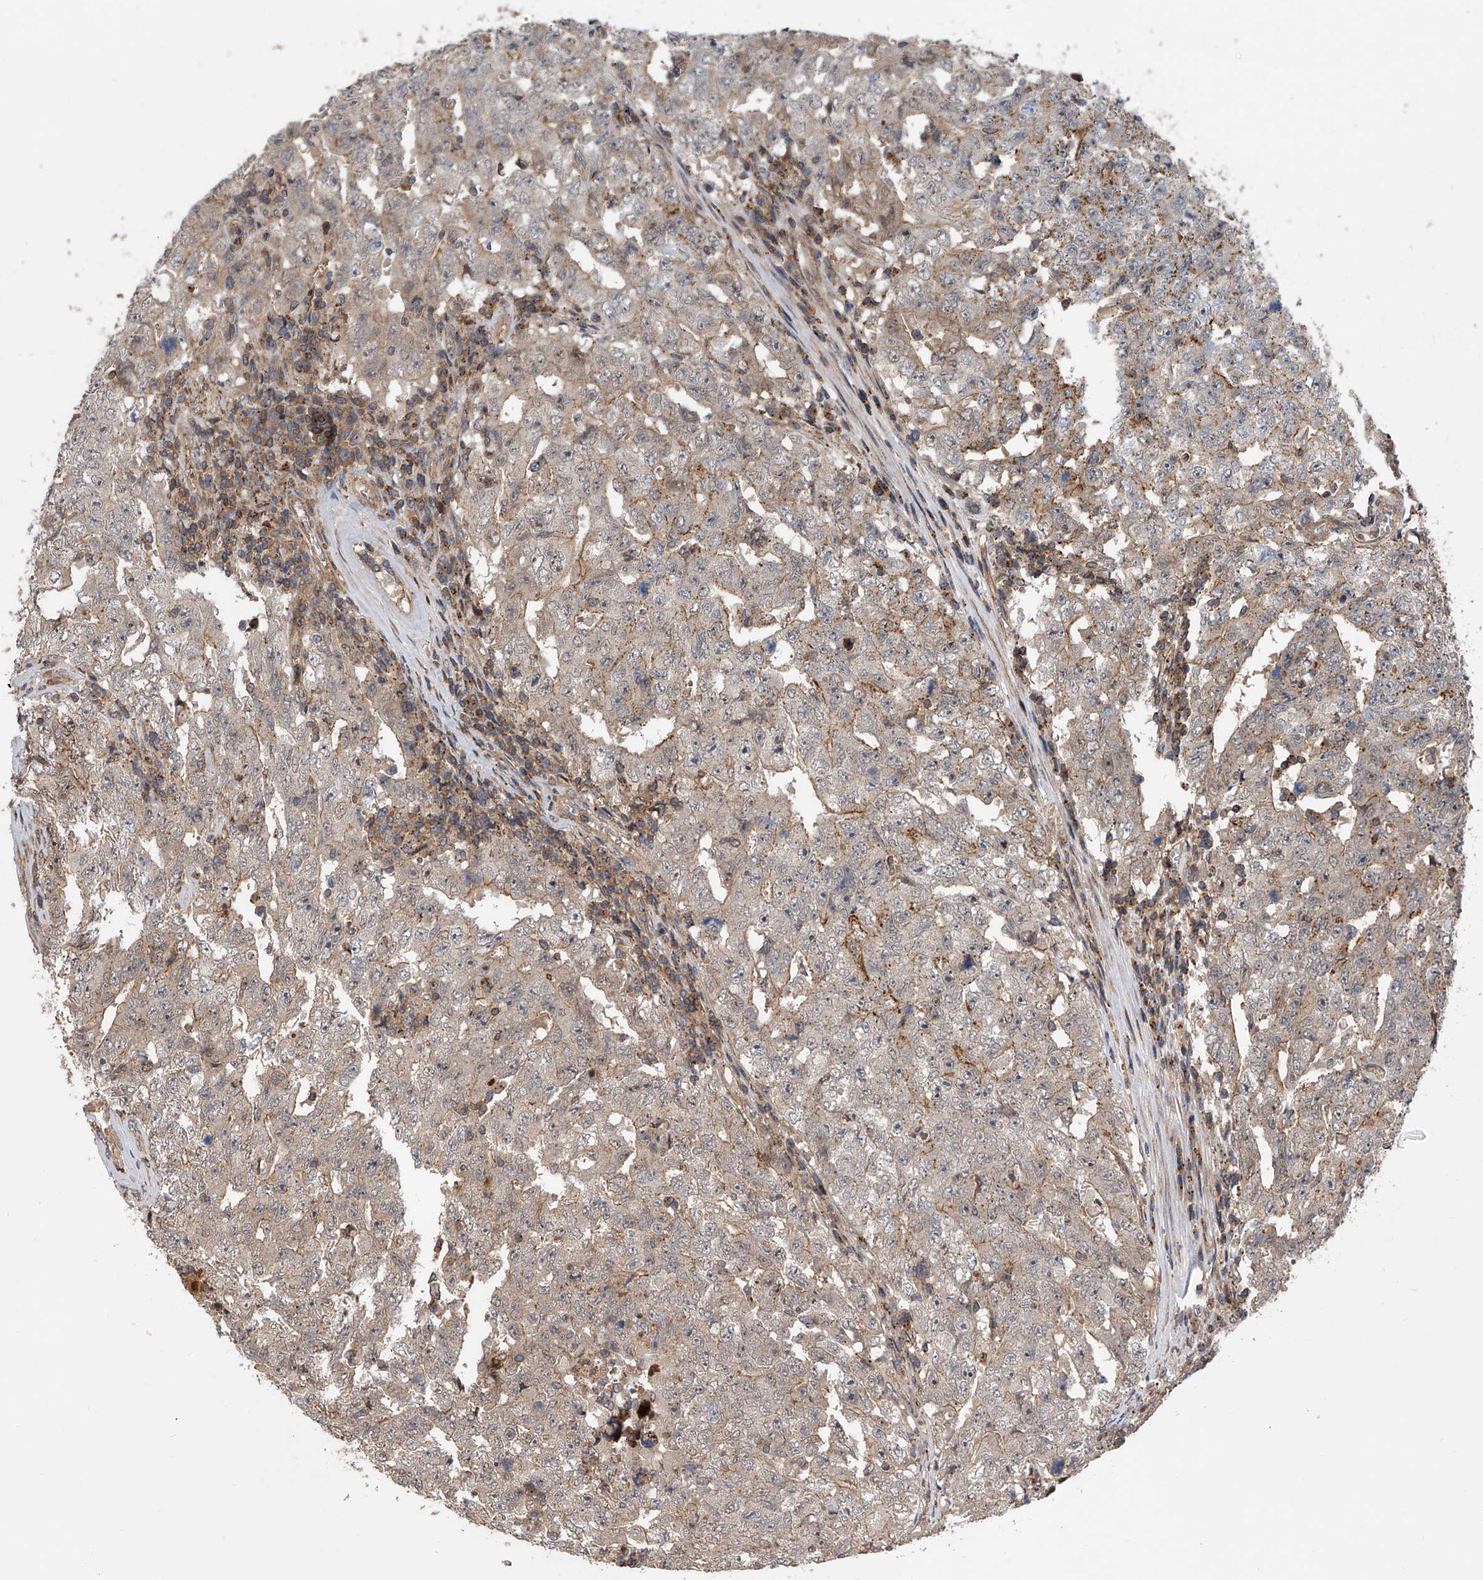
{"staining": {"intensity": "moderate", "quantity": "<25%", "location": "cytoplasmic/membranous"}, "tissue": "testis cancer", "cell_type": "Tumor cells", "image_type": "cancer", "snomed": [{"axis": "morphology", "description": "Carcinoma, Embryonal, NOS"}, {"axis": "topography", "description": "Testis"}], "caption": "The immunohistochemical stain labels moderate cytoplasmic/membranous positivity in tumor cells of embryonal carcinoma (testis) tissue.", "gene": "USP47", "patient": {"sex": "male", "age": 26}}